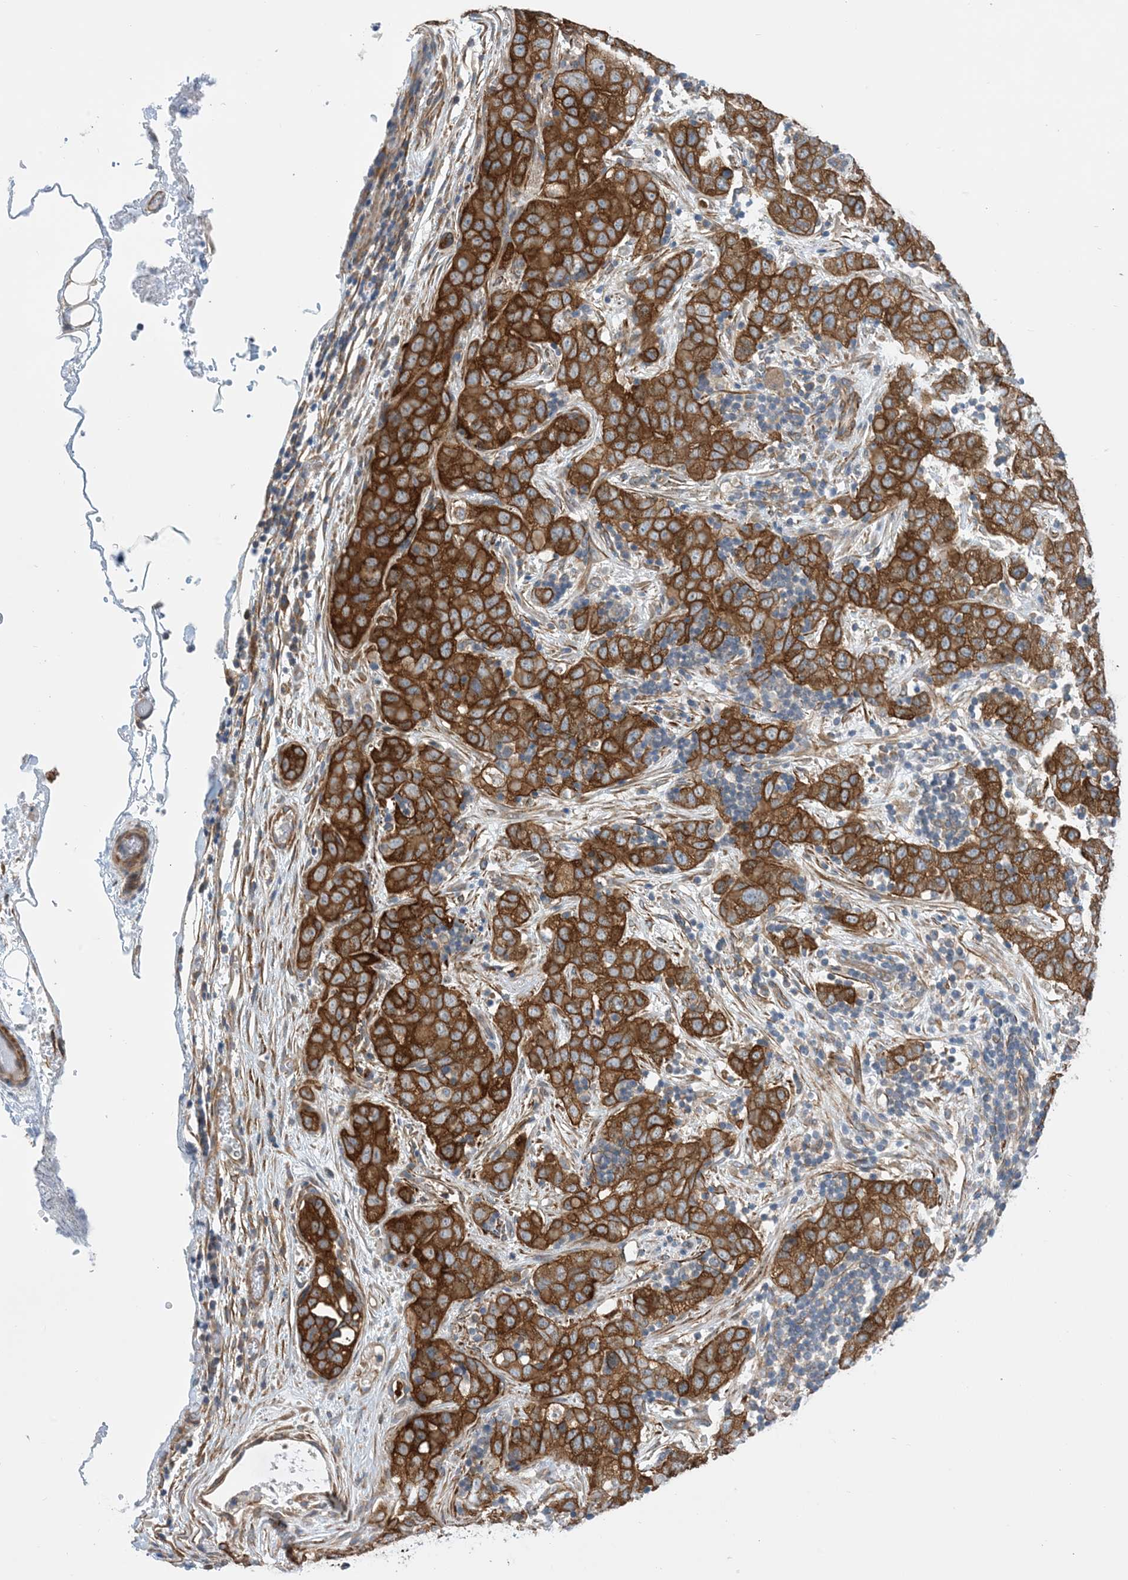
{"staining": {"intensity": "strong", "quantity": ">75%", "location": "cytoplasmic/membranous"}, "tissue": "stomach cancer", "cell_type": "Tumor cells", "image_type": "cancer", "snomed": [{"axis": "morphology", "description": "Normal tissue, NOS"}, {"axis": "morphology", "description": "Adenocarcinoma, NOS"}, {"axis": "topography", "description": "Lymph node"}, {"axis": "topography", "description": "Stomach"}], "caption": "Human stomach adenocarcinoma stained for a protein (brown) demonstrates strong cytoplasmic/membranous positive expression in about >75% of tumor cells.", "gene": "EHBP1", "patient": {"sex": "male", "age": 48}}